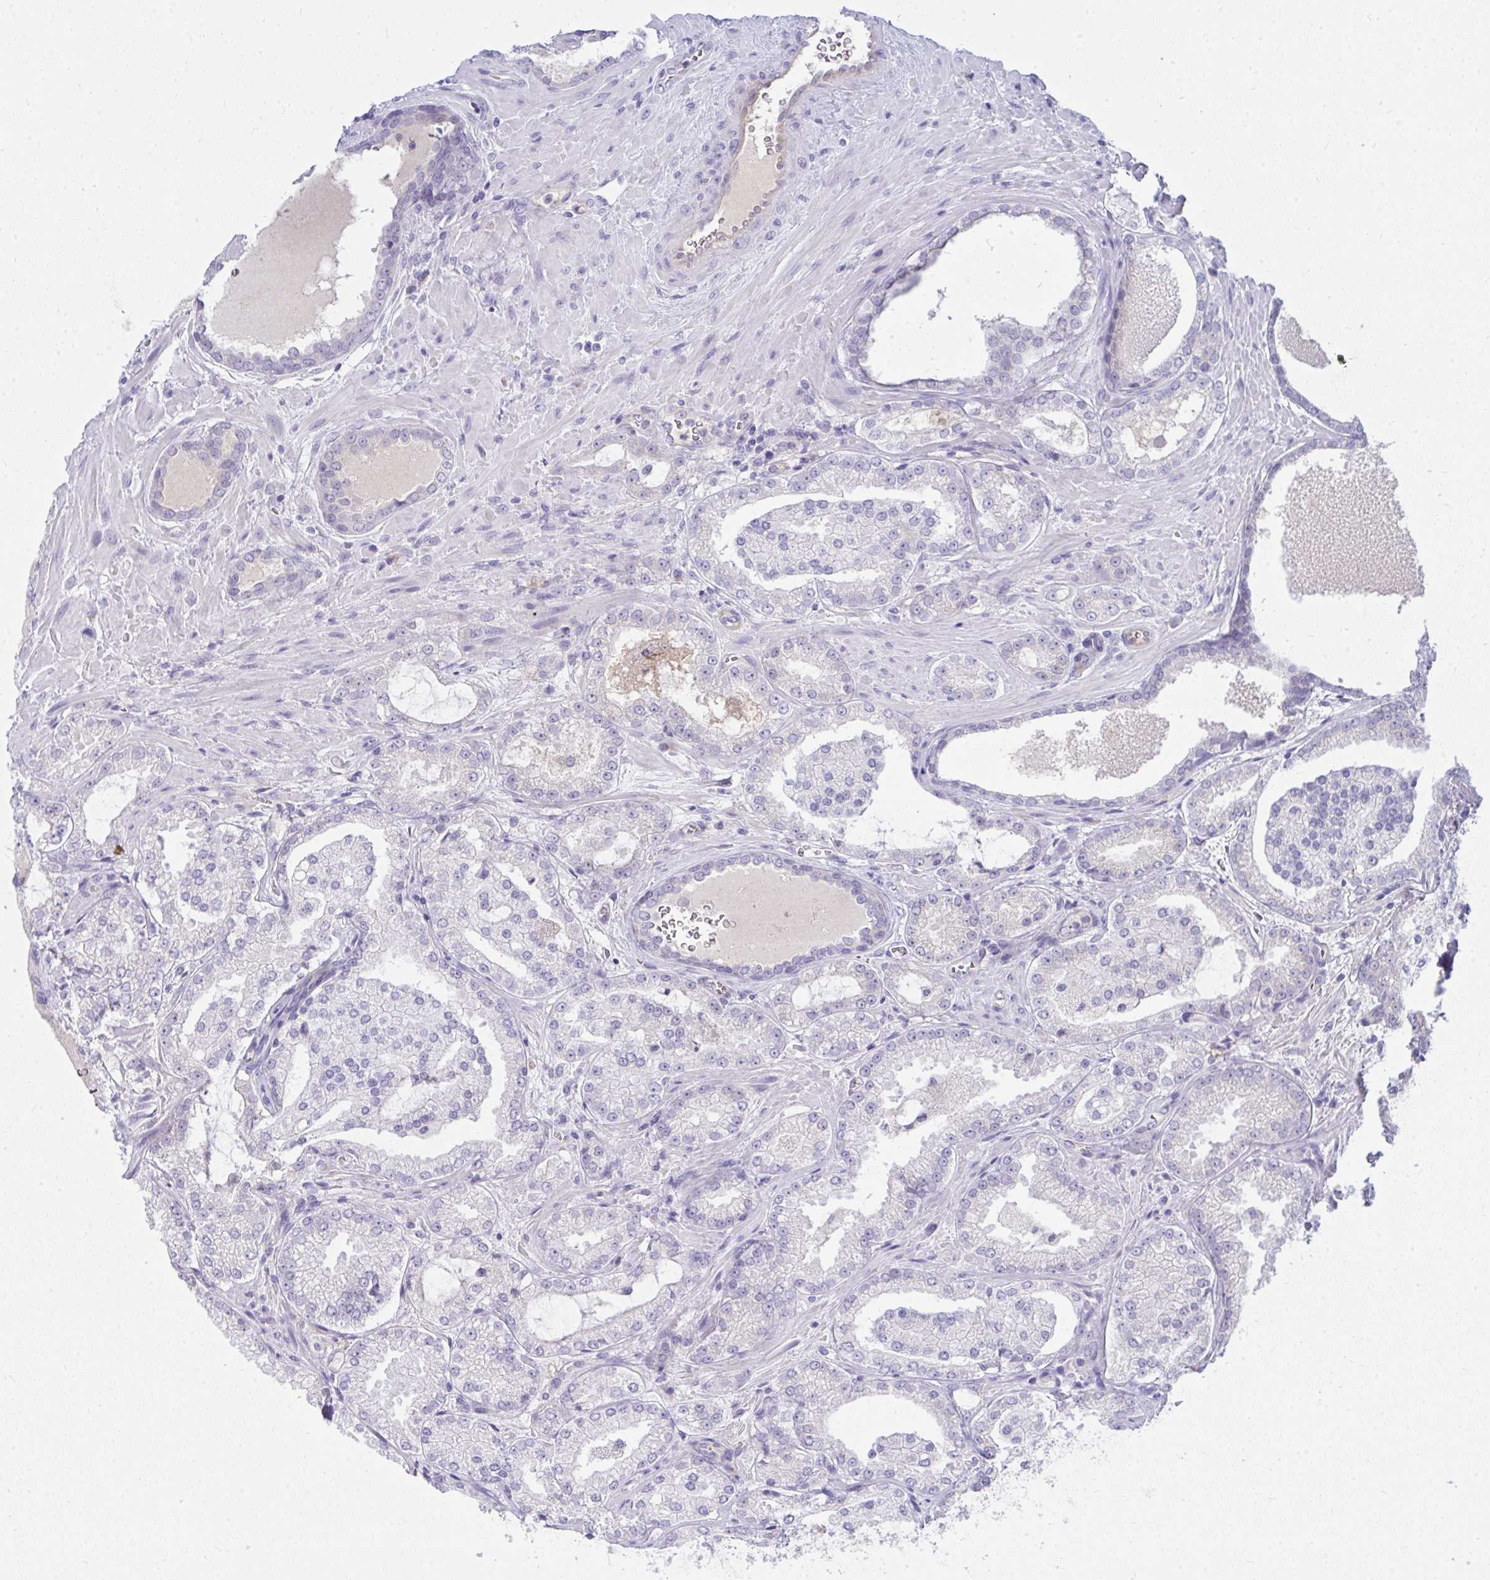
{"staining": {"intensity": "negative", "quantity": "none", "location": "none"}, "tissue": "prostate cancer", "cell_type": "Tumor cells", "image_type": "cancer", "snomed": [{"axis": "morphology", "description": "Adenocarcinoma, High grade"}, {"axis": "topography", "description": "Prostate"}], "caption": "Immunohistochemistry (IHC) image of neoplastic tissue: human high-grade adenocarcinoma (prostate) stained with DAB (3,3'-diaminobenzidine) shows no significant protein staining in tumor cells.", "gene": "LRRC36", "patient": {"sex": "male", "age": 73}}